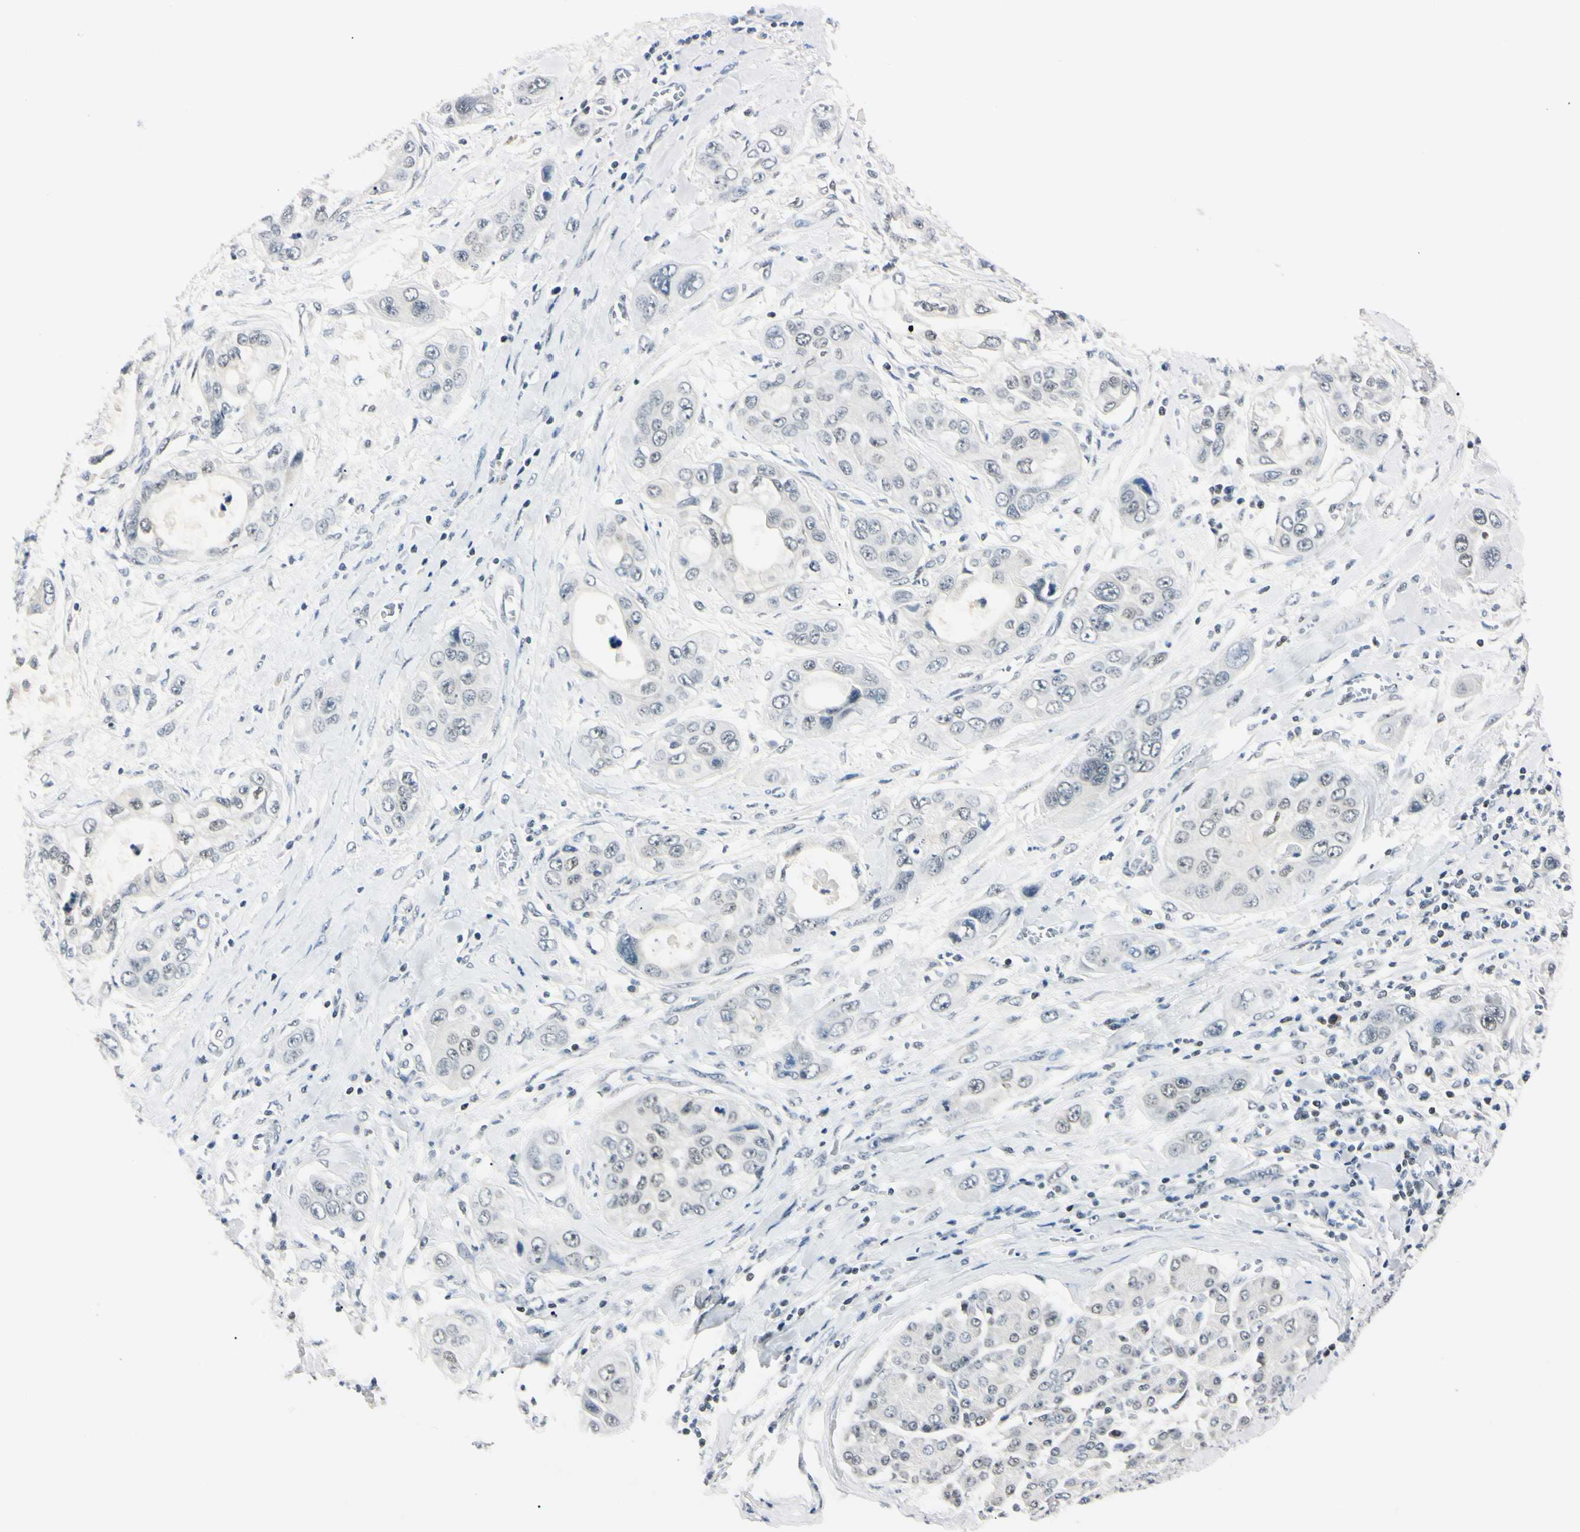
{"staining": {"intensity": "negative", "quantity": "none", "location": "none"}, "tissue": "pancreatic cancer", "cell_type": "Tumor cells", "image_type": "cancer", "snomed": [{"axis": "morphology", "description": "Adenocarcinoma, NOS"}, {"axis": "topography", "description": "Pancreas"}], "caption": "DAB (3,3'-diaminobenzidine) immunohistochemical staining of pancreatic adenocarcinoma shows no significant staining in tumor cells.", "gene": "C1orf174", "patient": {"sex": "female", "age": 70}}